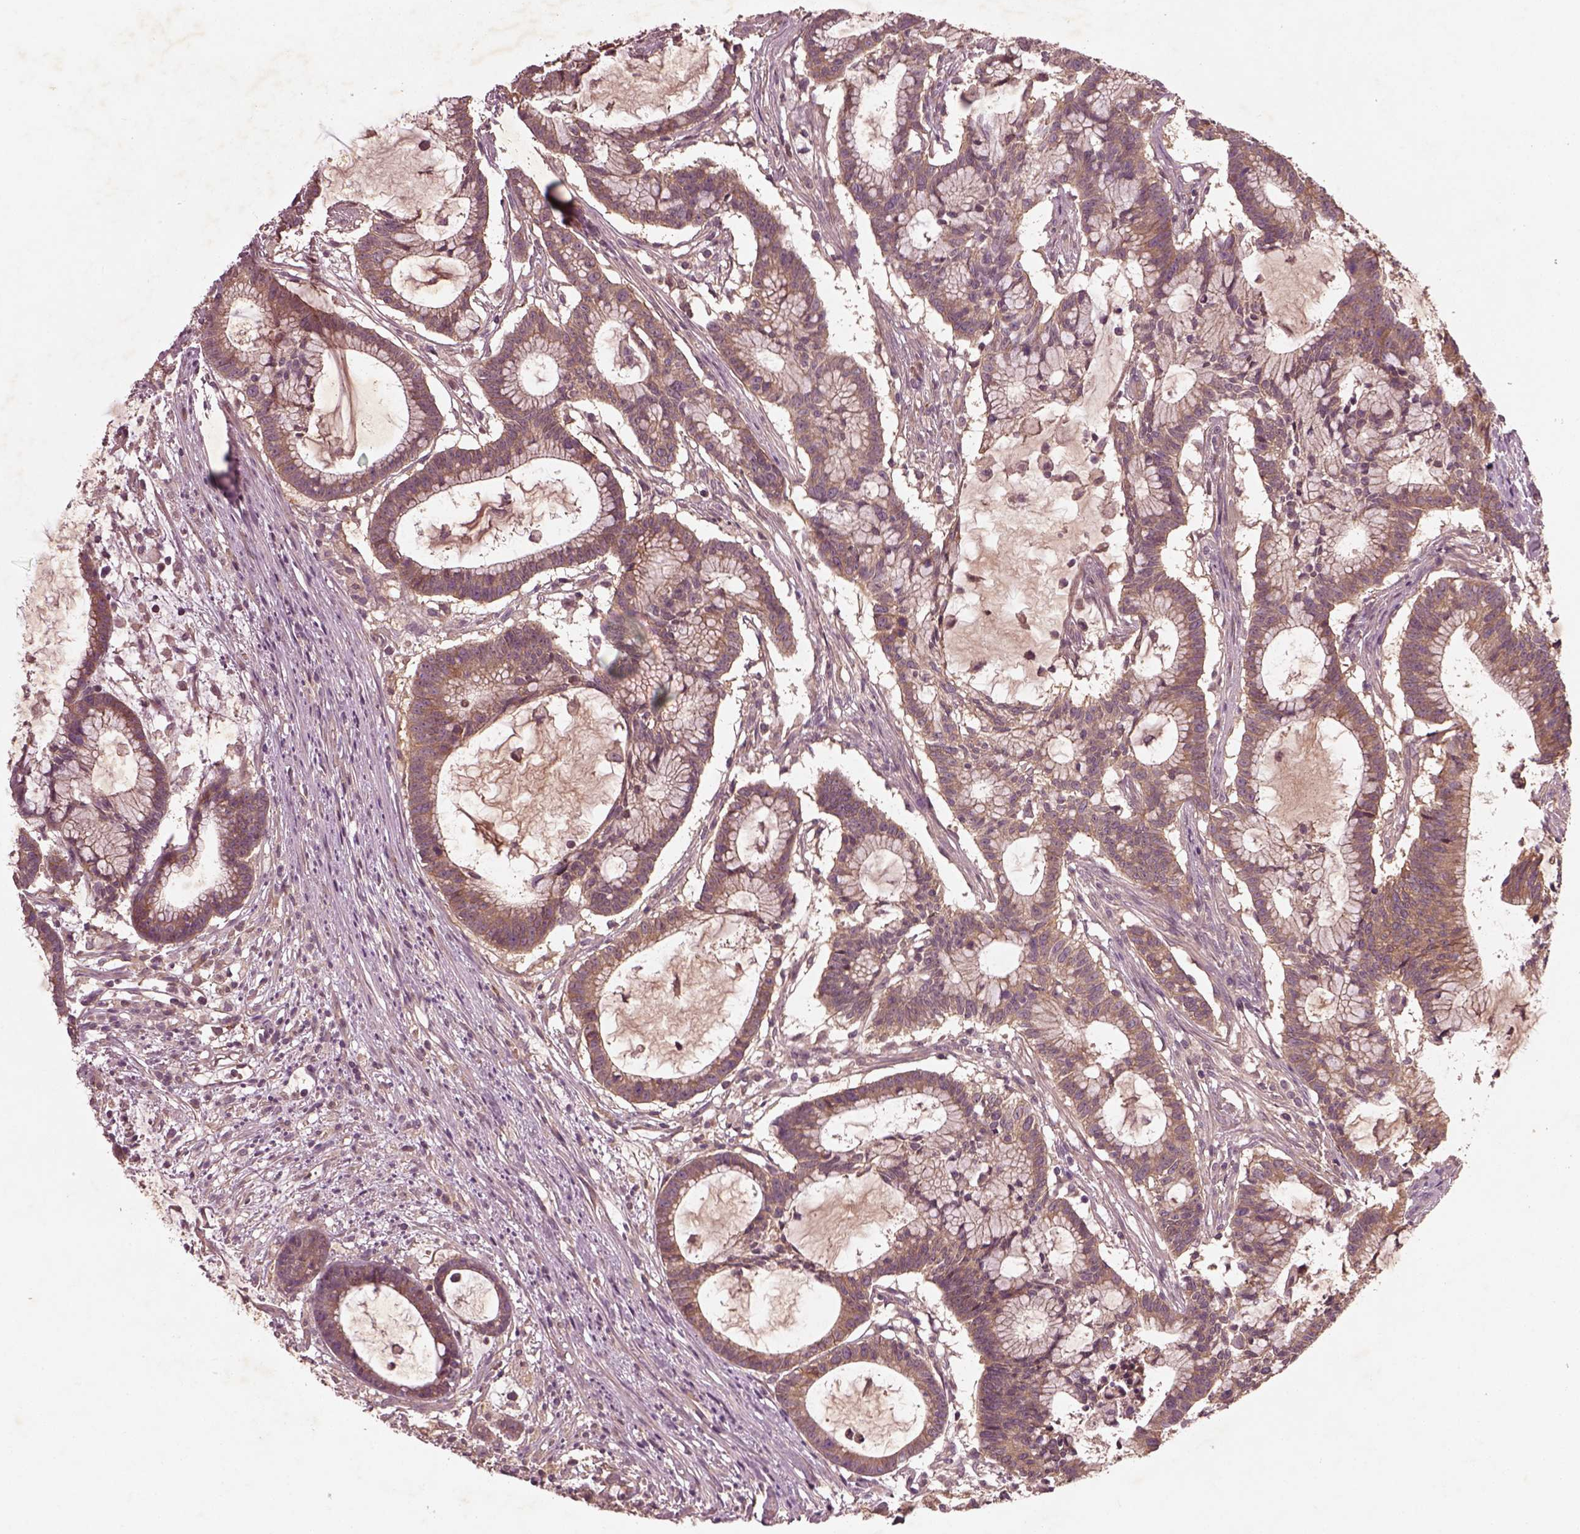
{"staining": {"intensity": "moderate", "quantity": ">75%", "location": "cytoplasmic/membranous"}, "tissue": "colorectal cancer", "cell_type": "Tumor cells", "image_type": "cancer", "snomed": [{"axis": "morphology", "description": "Adenocarcinoma, NOS"}, {"axis": "topography", "description": "Colon"}], "caption": "Moderate cytoplasmic/membranous staining is appreciated in approximately >75% of tumor cells in adenocarcinoma (colorectal).", "gene": "FAM234A", "patient": {"sex": "female", "age": 78}}